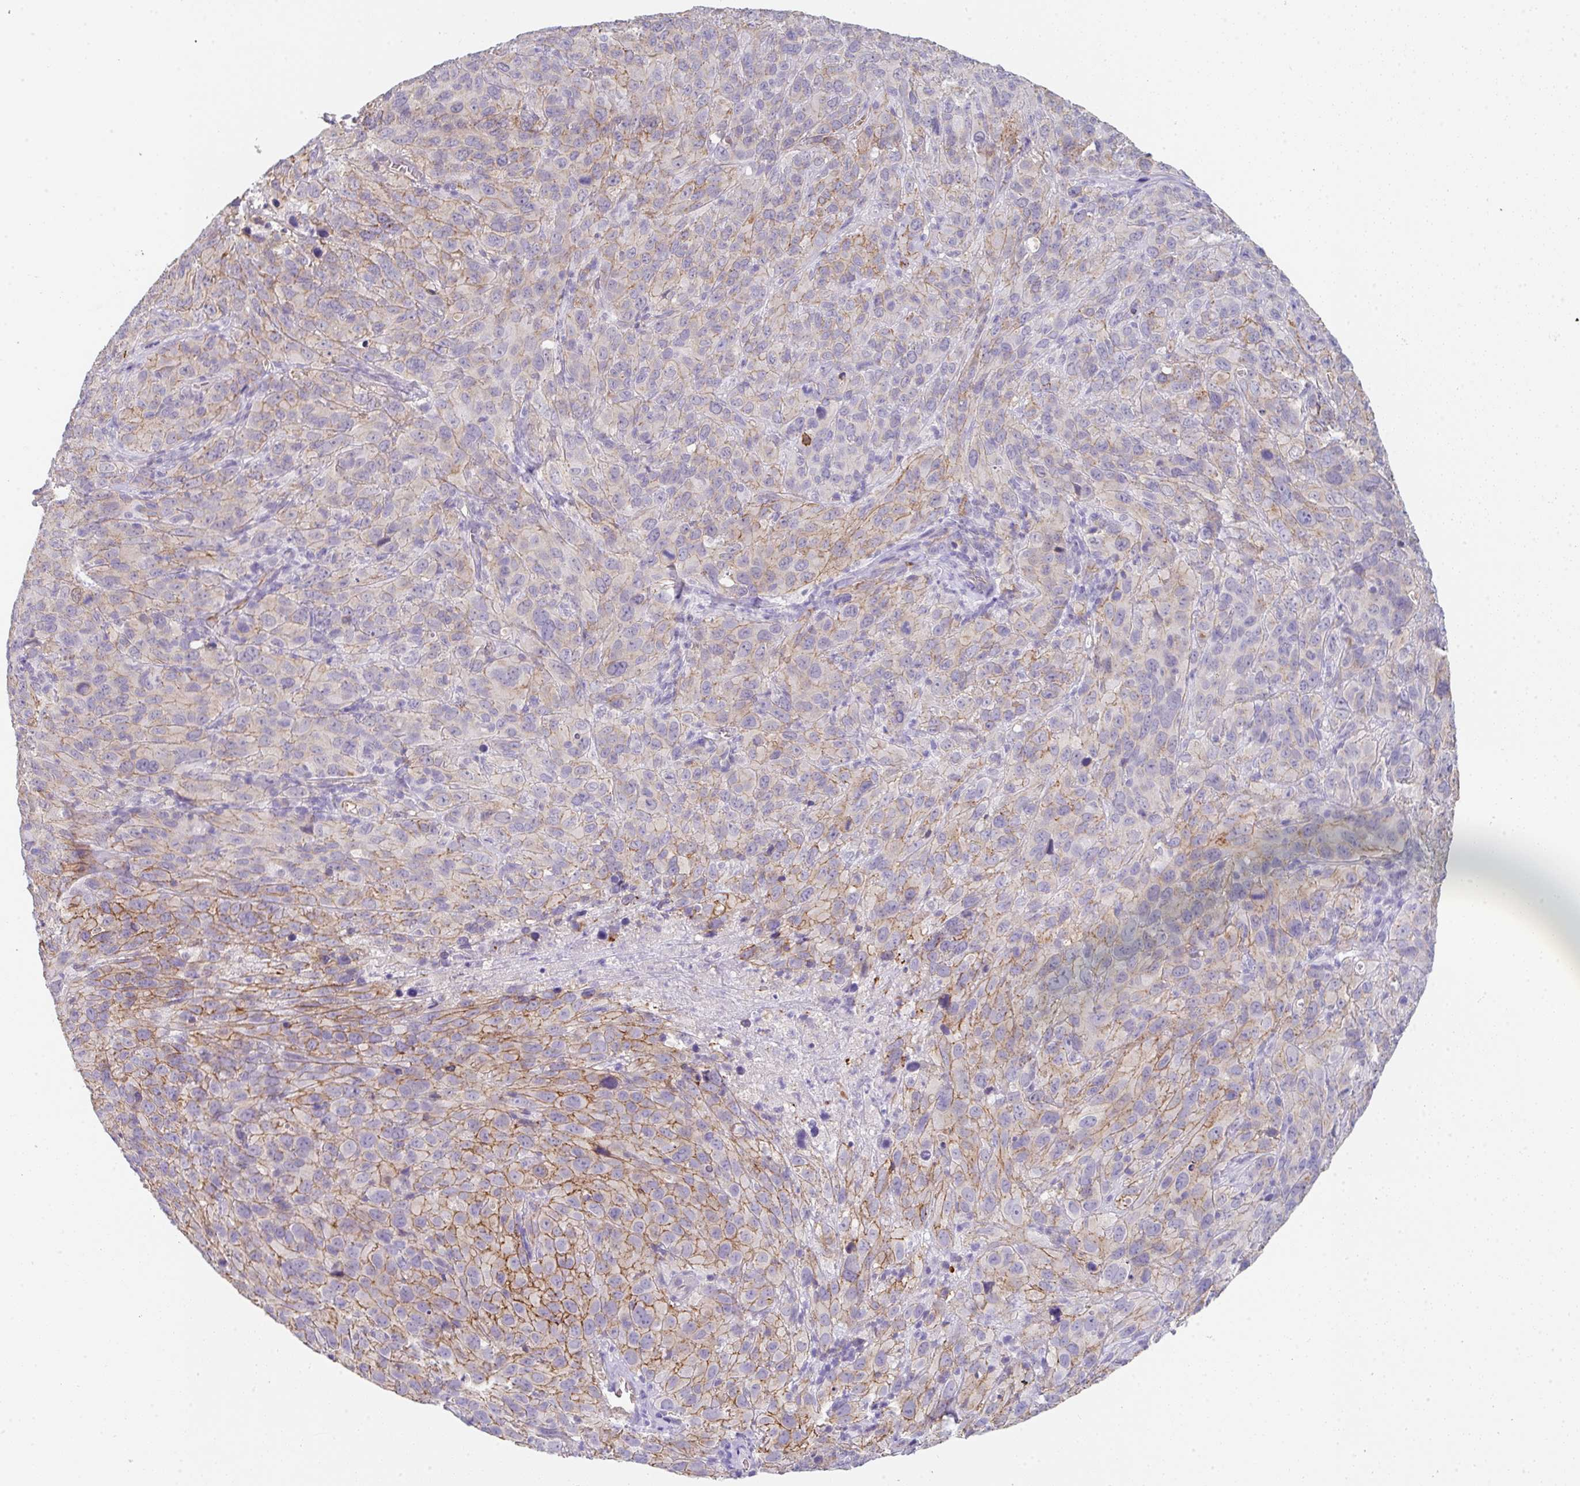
{"staining": {"intensity": "weak", "quantity": "25%-75%", "location": "cytoplasmic/membranous"}, "tissue": "cervical cancer", "cell_type": "Tumor cells", "image_type": "cancer", "snomed": [{"axis": "morphology", "description": "Squamous cell carcinoma, NOS"}, {"axis": "topography", "description": "Cervix"}], "caption": "A high-resolution photomicrograph shows IHC staining of cervical squamous cell carcinoma, which reveals weak cytoplasmic/membranous positivity in approximately 25%-75% of tumor cells.", "gene": "DBN1", "patient": {"sex": "female", "age": 51}}